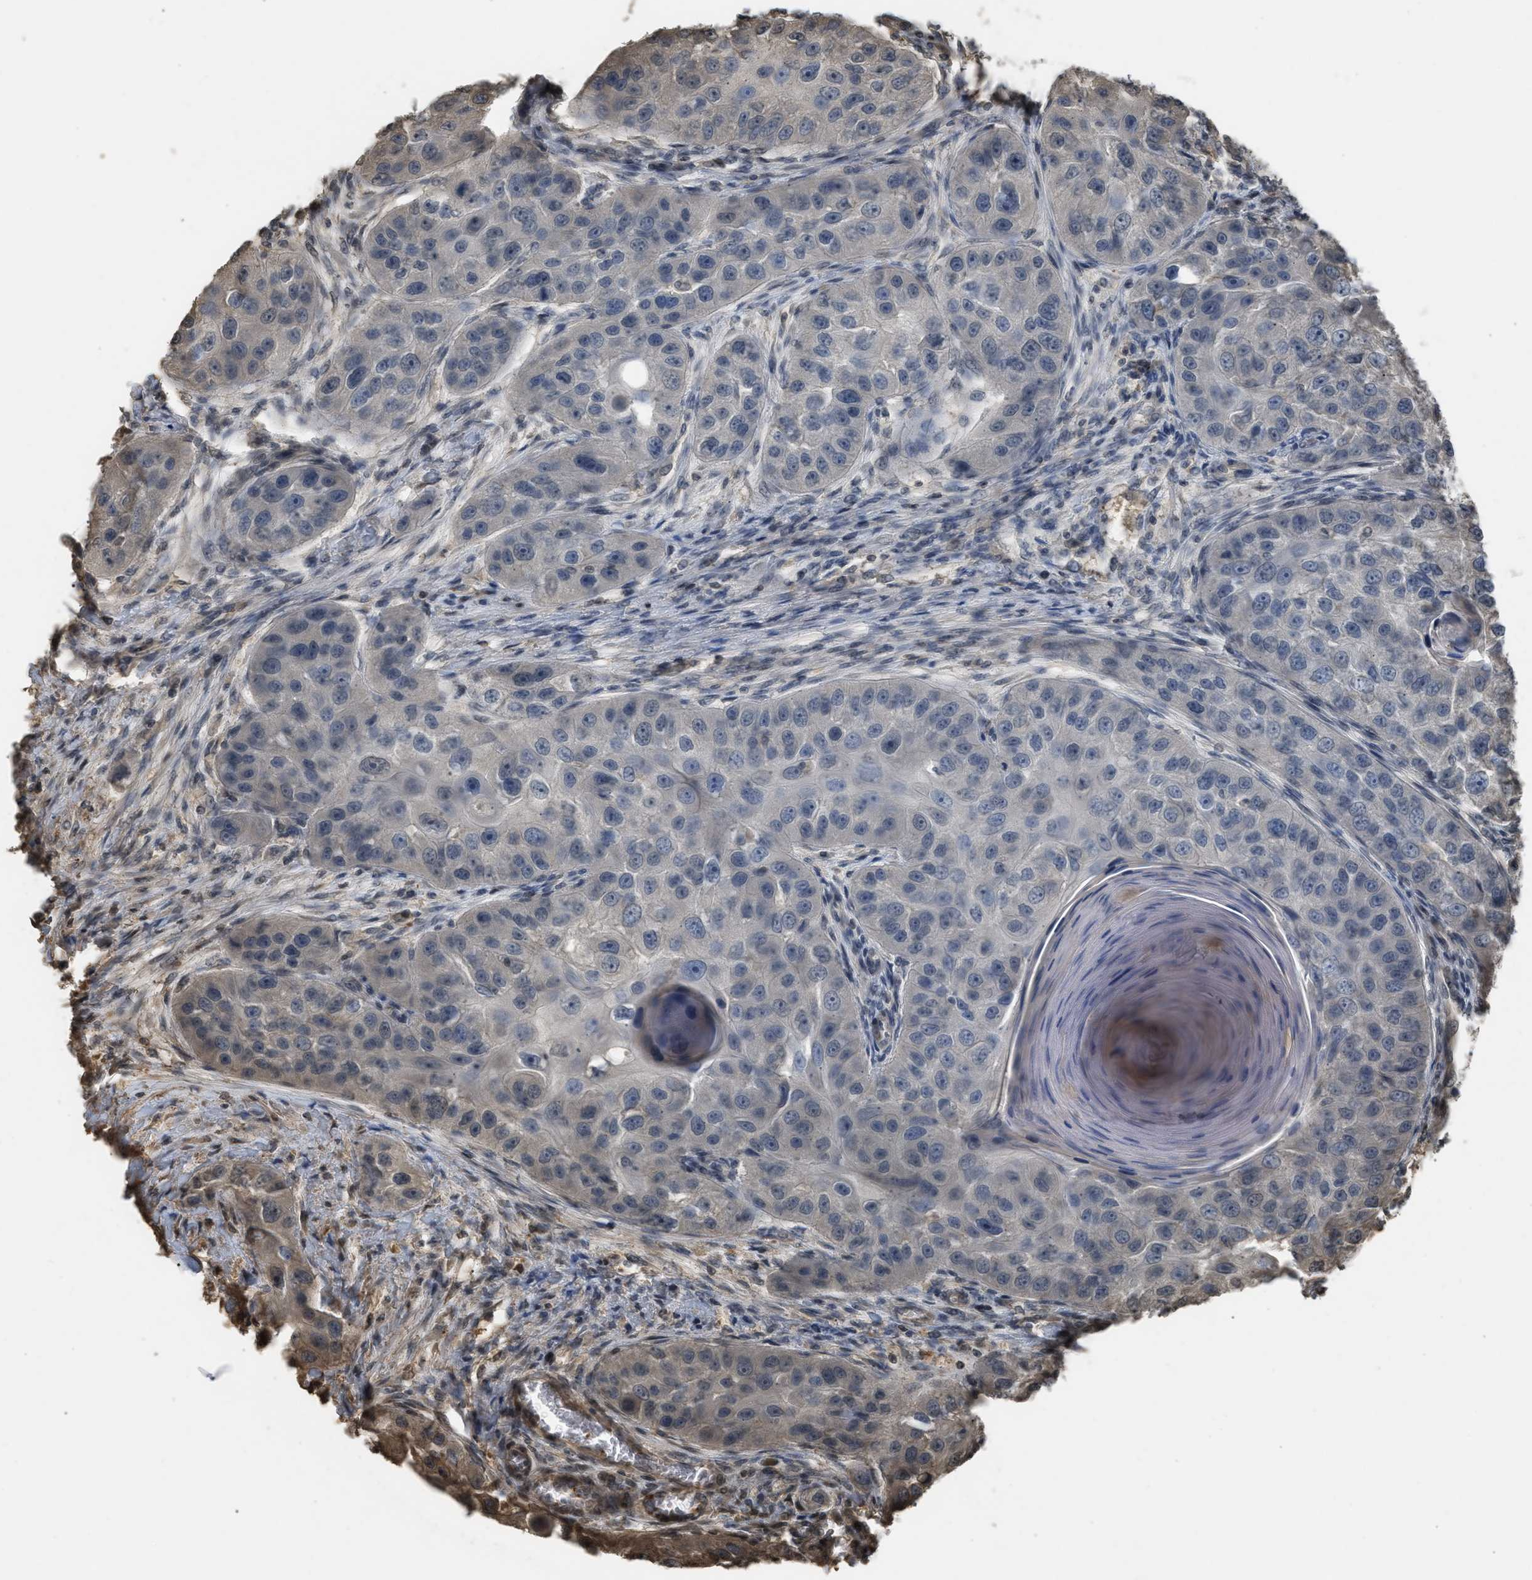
{"staining": {"intensity": "weak", "quantity": "<25%", "location": "cytoplasmic/membranous"}, "tissue": "head and neck cancer", "cell_type": "Tumor cells", "image_type": "cancer", "snomed": [{"axis": "morphology", "description": "Normal tissue, NOS"}, {"axis": "morphology", "description": "Squamous cell carcinoma, NOS"}, {"axis": "topography", "description": "Skeletal muscle"}, {"axis": "topography", "description": "Head-Neck"}], "caption": "Squamous cell carcinoma (head and neck) was stained to show a protein in brown. There is no significant staining in tumor cells. Nuclei are stained in blue.", "gene": "ARHGDIA", "patient": {"sex": "male", "age": 51}}